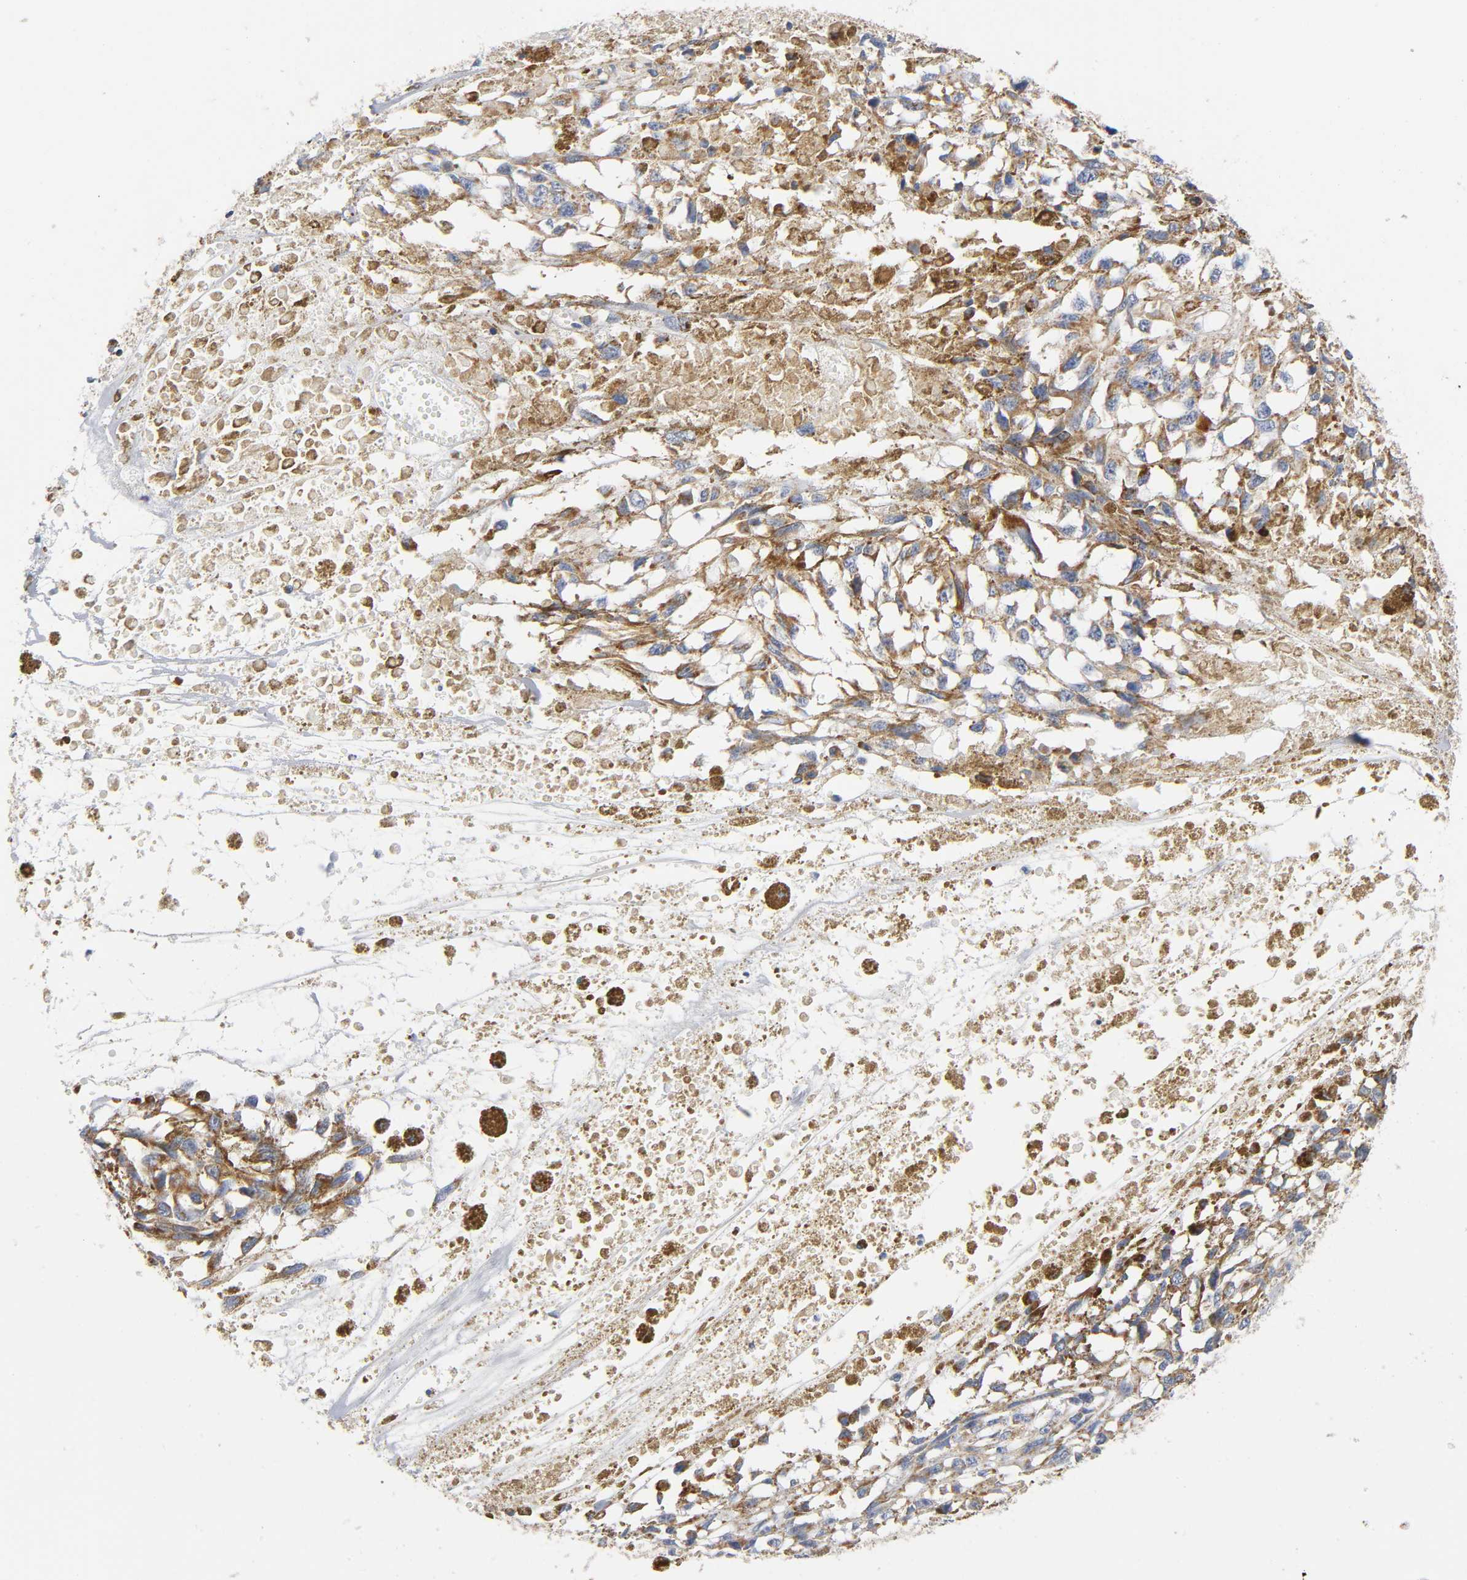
{"staining": {"intensity": "moderate", "quantity": ">75%", "location": "cytoplasmic/membranous"}, "tissue": "melanoma", "cell_type": "Tumor cells", "image_type": "cancer", "snomed": [{"axis": "morphology", "description": "Malignant melanoma, Metastatic site"}, {"axis": "topography", "description": "Lymph node"}], "caption": "The immunohistochemical stain labels moderate cytoplasmic/membranous positivity in tumor cells of melanoma tissue. (Brightfield microscopy of DAB IHC at high magnification).", "gene": "BAK1", "patient": {"sex": "male", "age": 59}}